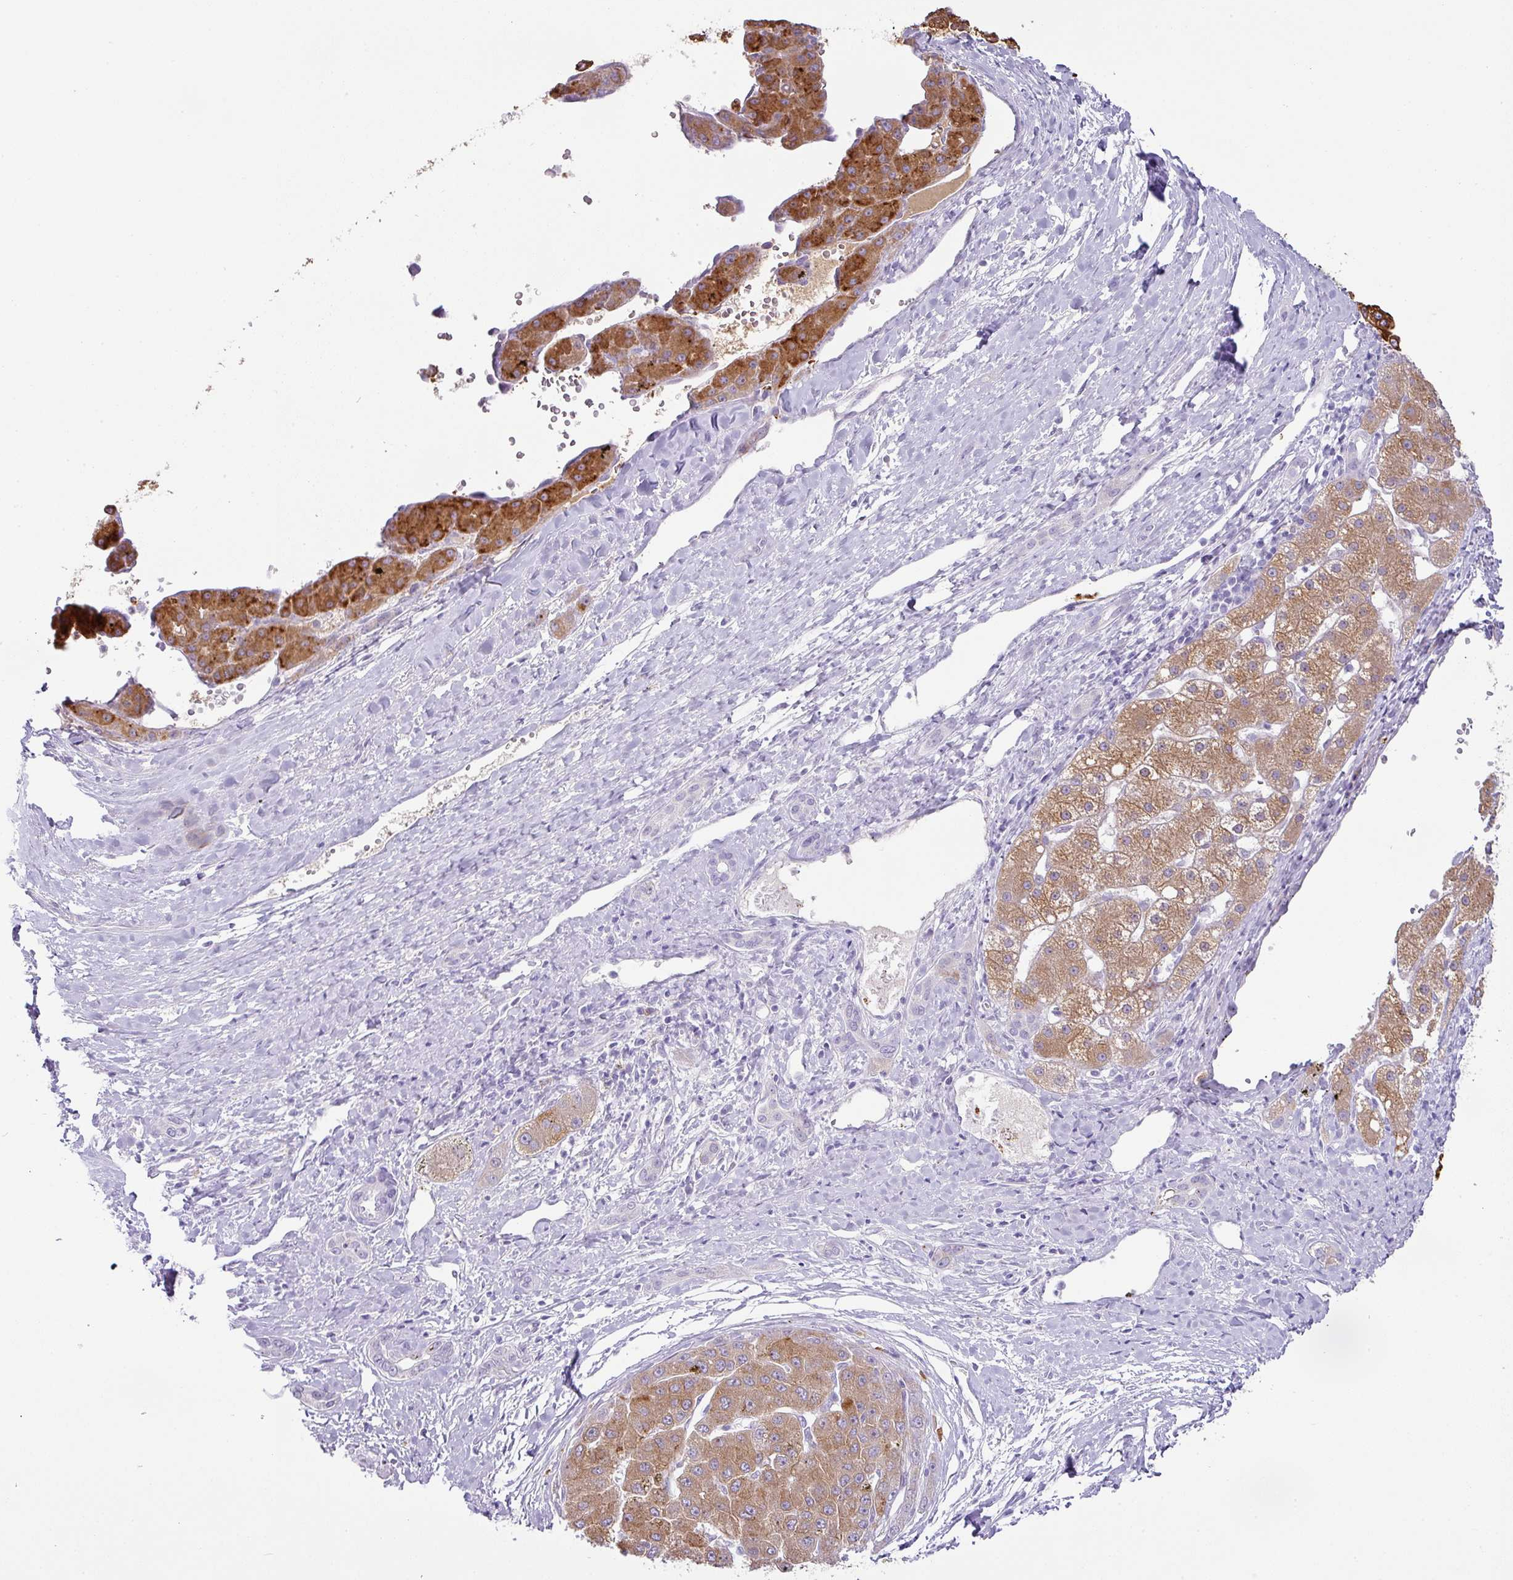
{"staining": {"intensity": "strong", "quantity": ">75%", "location": "cytoplasmic/membranous"}, "tissue": "liver cancer", "cell_type": "Tumor cells", "image_type": "cancer", "snomed": [{"axis": "morphology", "description": "Carcinoma, Hepatocellular, NOS"}, {"axis": "topography", "description": "Liver"}], "caption": "Protein analysis of liver cancer (hepatocellular carcinoma) tissue exhibits strong cytoplasmic/membranous positivity in about >75% of tumor cells.", "gene": "FGF17", "patient": {"sex": "male", "age": 67}}